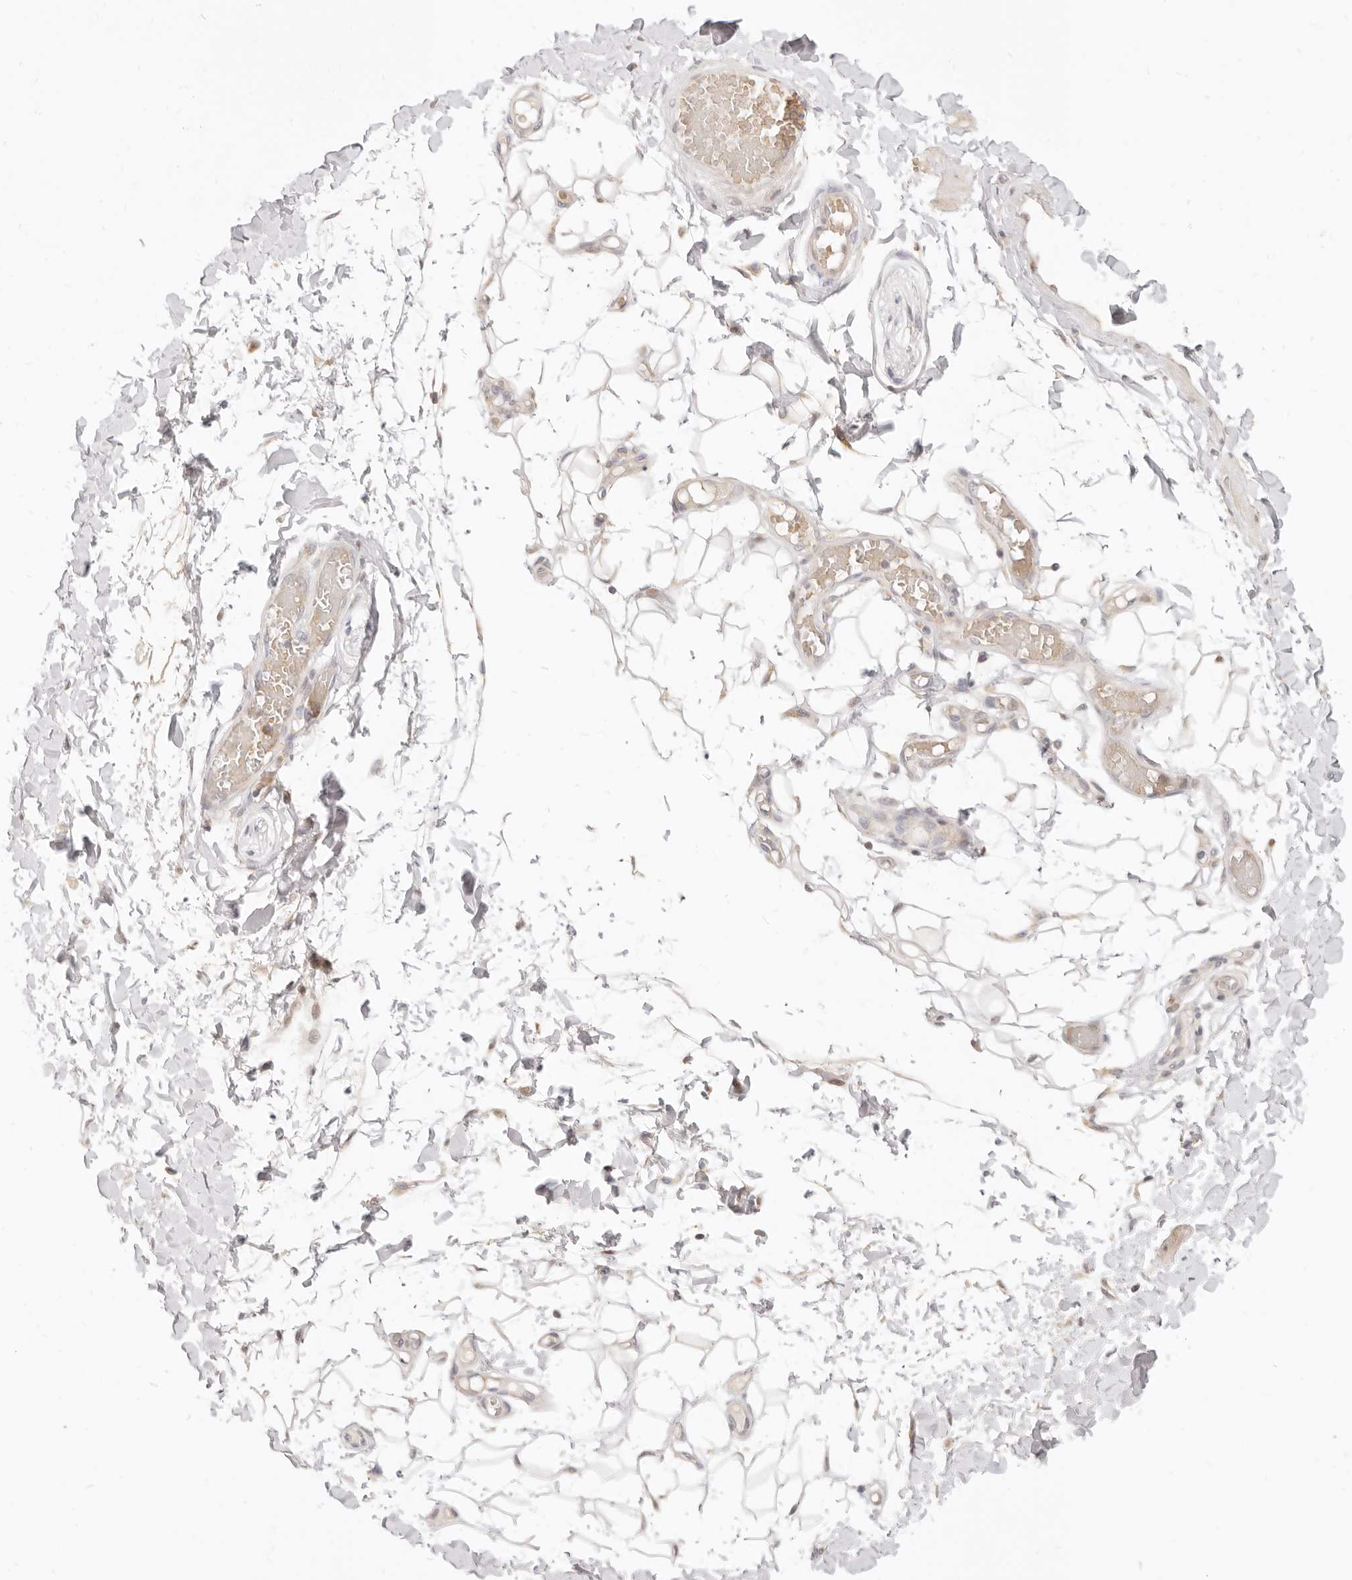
{"staining": {"intensity": "moderate", "quantity": "25%-75%", "location": "cytoplasmic/membranous"}, "tissue": "adipose tissue", "cell_type": "Adipocytes", "image_type": "normal", "snomed": [{"axis": "morphology", "description": "Normal tissue, NOS"}, {"axis": "topography", "description": "Adipose tissue"}, {"axis": "topography", "description": "Vascular tissue"}, {"axis": "topography", "description": "Peripheral nerve tissue"}], "caption": "Immunohistochemical staining of unremarkable adipose tissue reveals moderate cytoplasmic/membranous protein expression in about 25%-75% of adipocytes. (IHC, brightfield microscopy, high magnification).", "gene": "LTB4R2", "patient": {"sex": "male", "age": 25}}